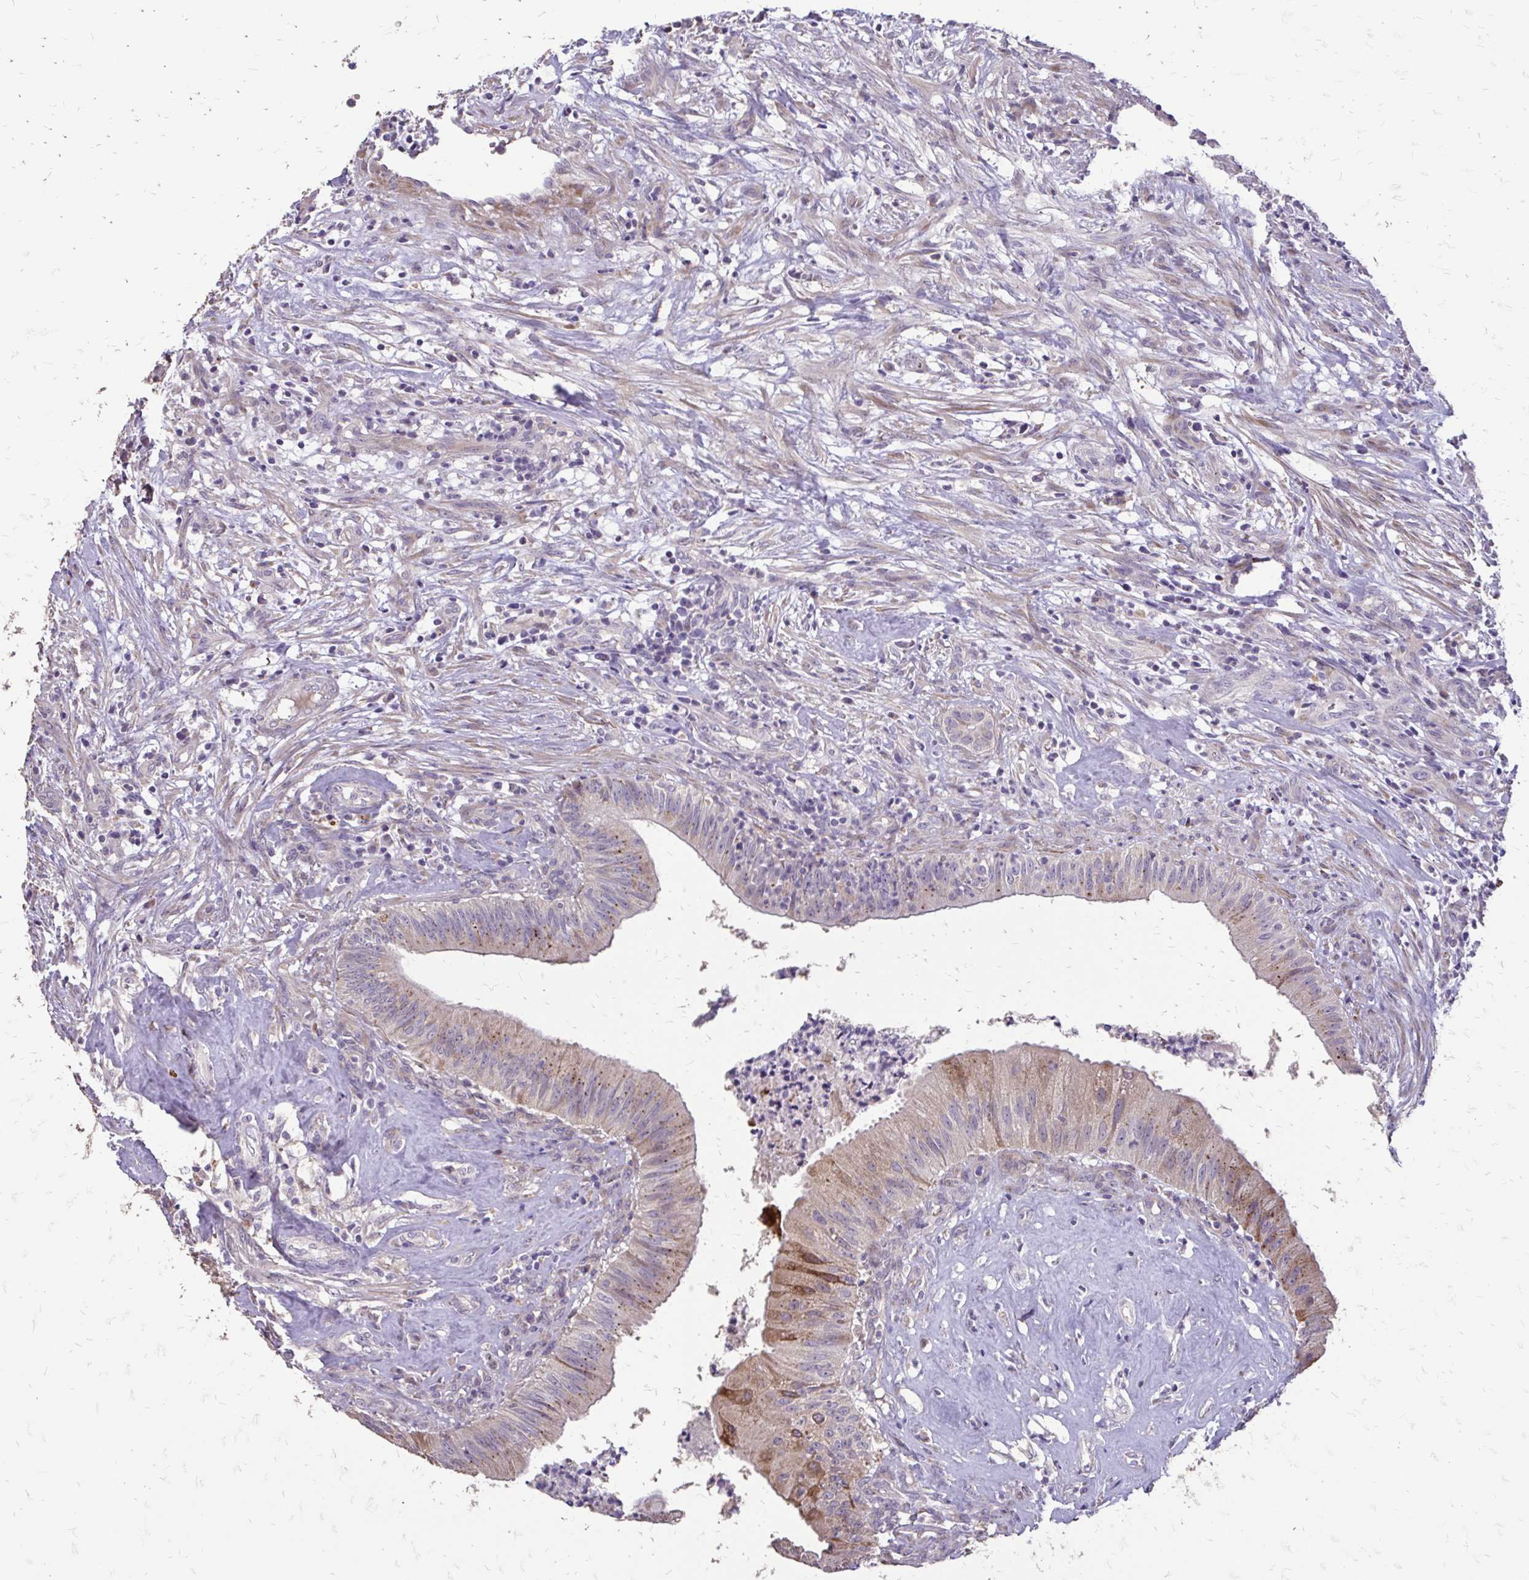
{"staining": {"intensity": "moderate", "quantity": "25%-75%", "location": "cytoplasmic/membranous"}, "tissue": "head and neck cancer", "cell_type": "Tumor cells", "image_type": "cancer", "snomed": [{"axis": "morphology", "description": "Adenocarcinoma, NOS"}, {"axis": "topography", "description": "Head-Neck"}], "caption": "Head and neck adenocarcinoma stained with a brown dye shows moderate cytoplasmic/membranous positive expression in approximately 25%-75% of tumor cells.", "gene": "MYORG", "patient": {"sex": "male", "age": 44}}